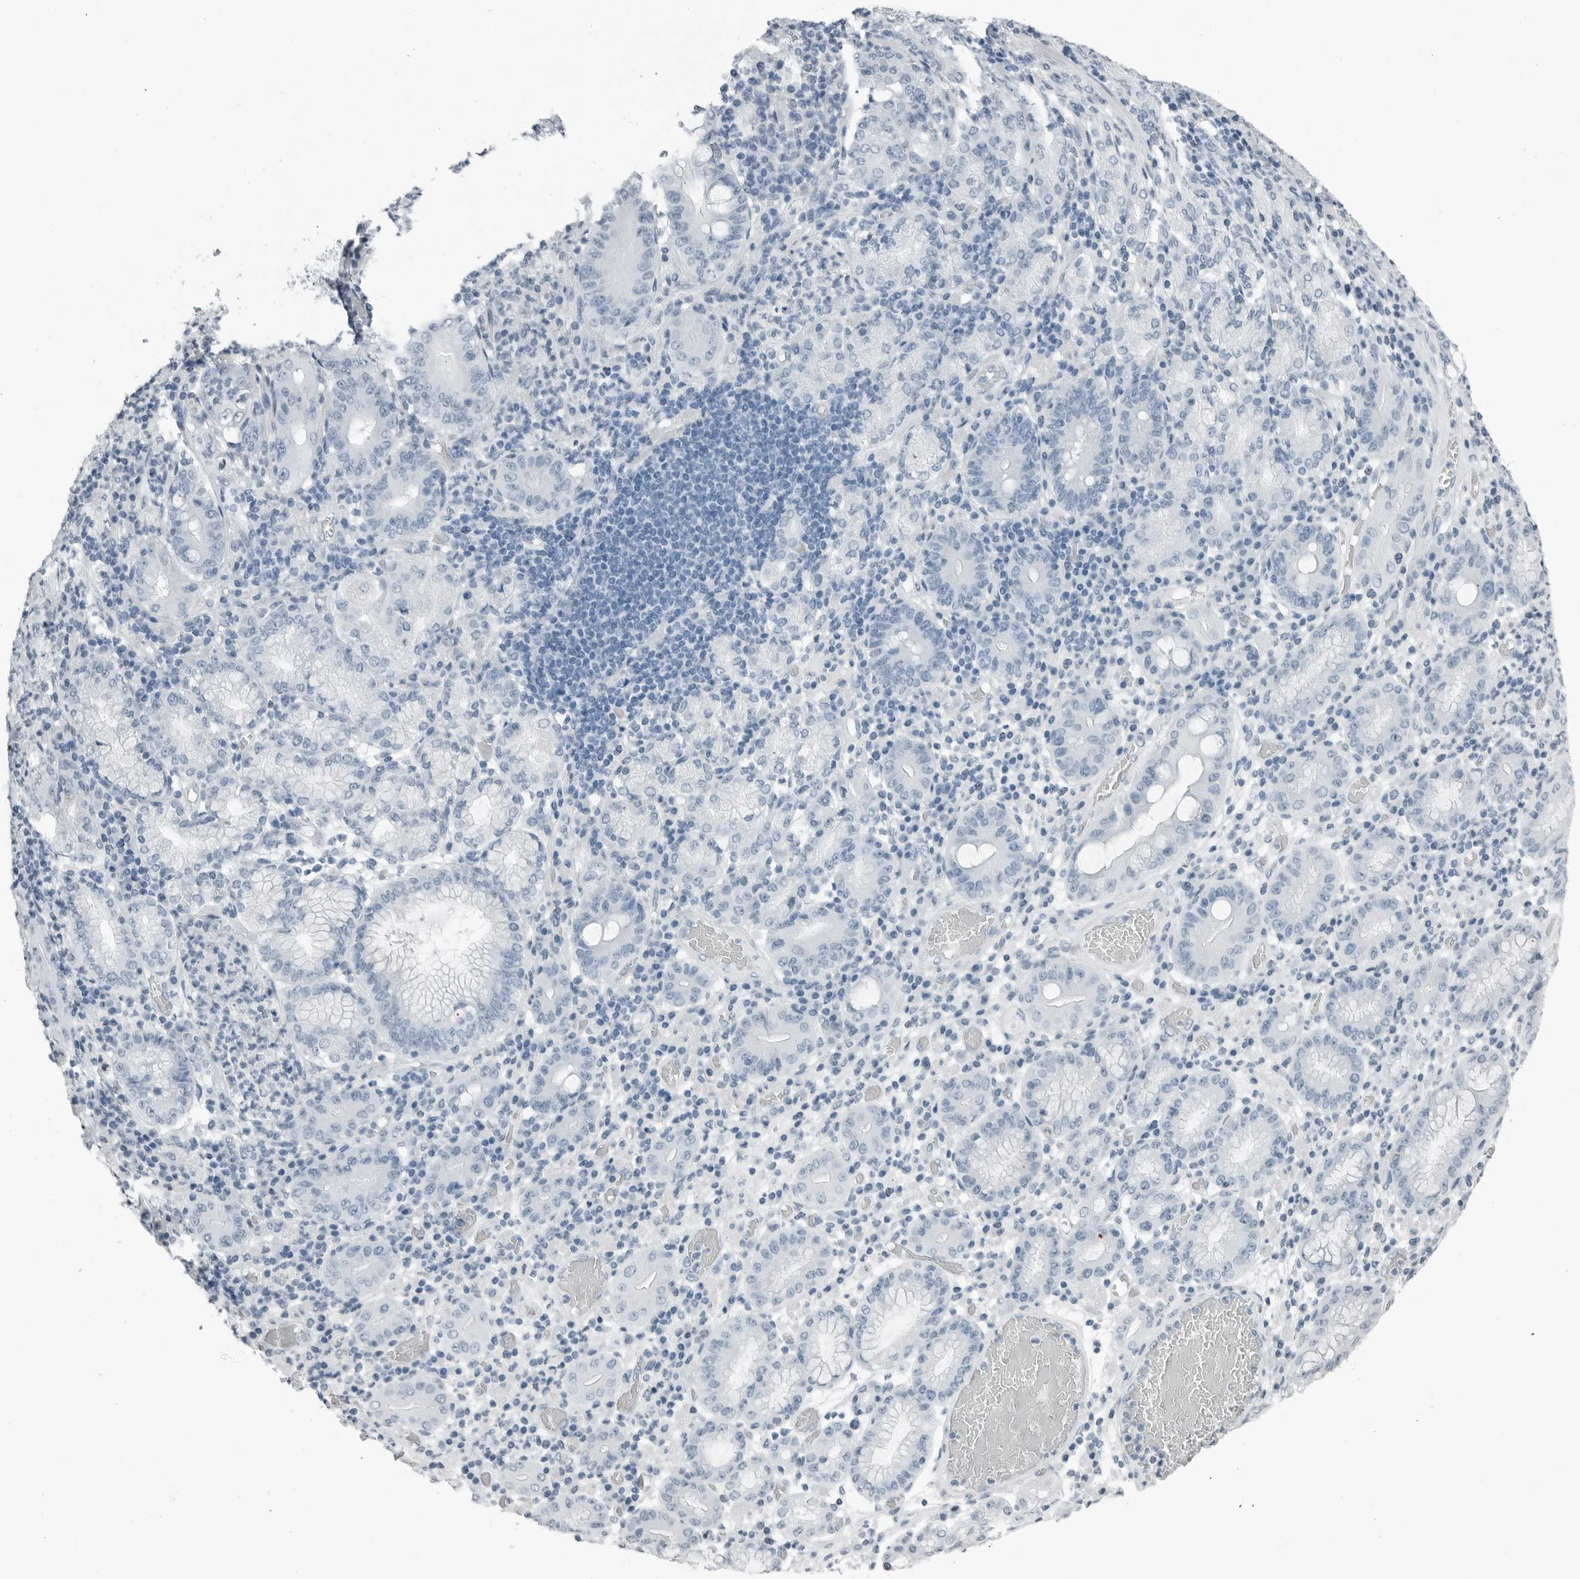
{"staining": {"intensity": "negative", "quantity": "none", "location": "none"}, "tissue": "stomach cancer", "cell_type": "Tumor cells", "image_type": "cancer", "snomed": [{"axis": "morphology", "description": "Adenocarcinoma, NOS"}, {"axis": "topography", "description": "Stomach"}], "caption": "Tumor cells show no significant protein positivity in stomach cancer (adenocarcinoma). Brightfield microscopy of immunohistochemistry stained with DAB (brown) and hematoxylin (blue), captured at high magnification.", "gene": "FABP6", "patient": {"sex": "female", "age": 73}}